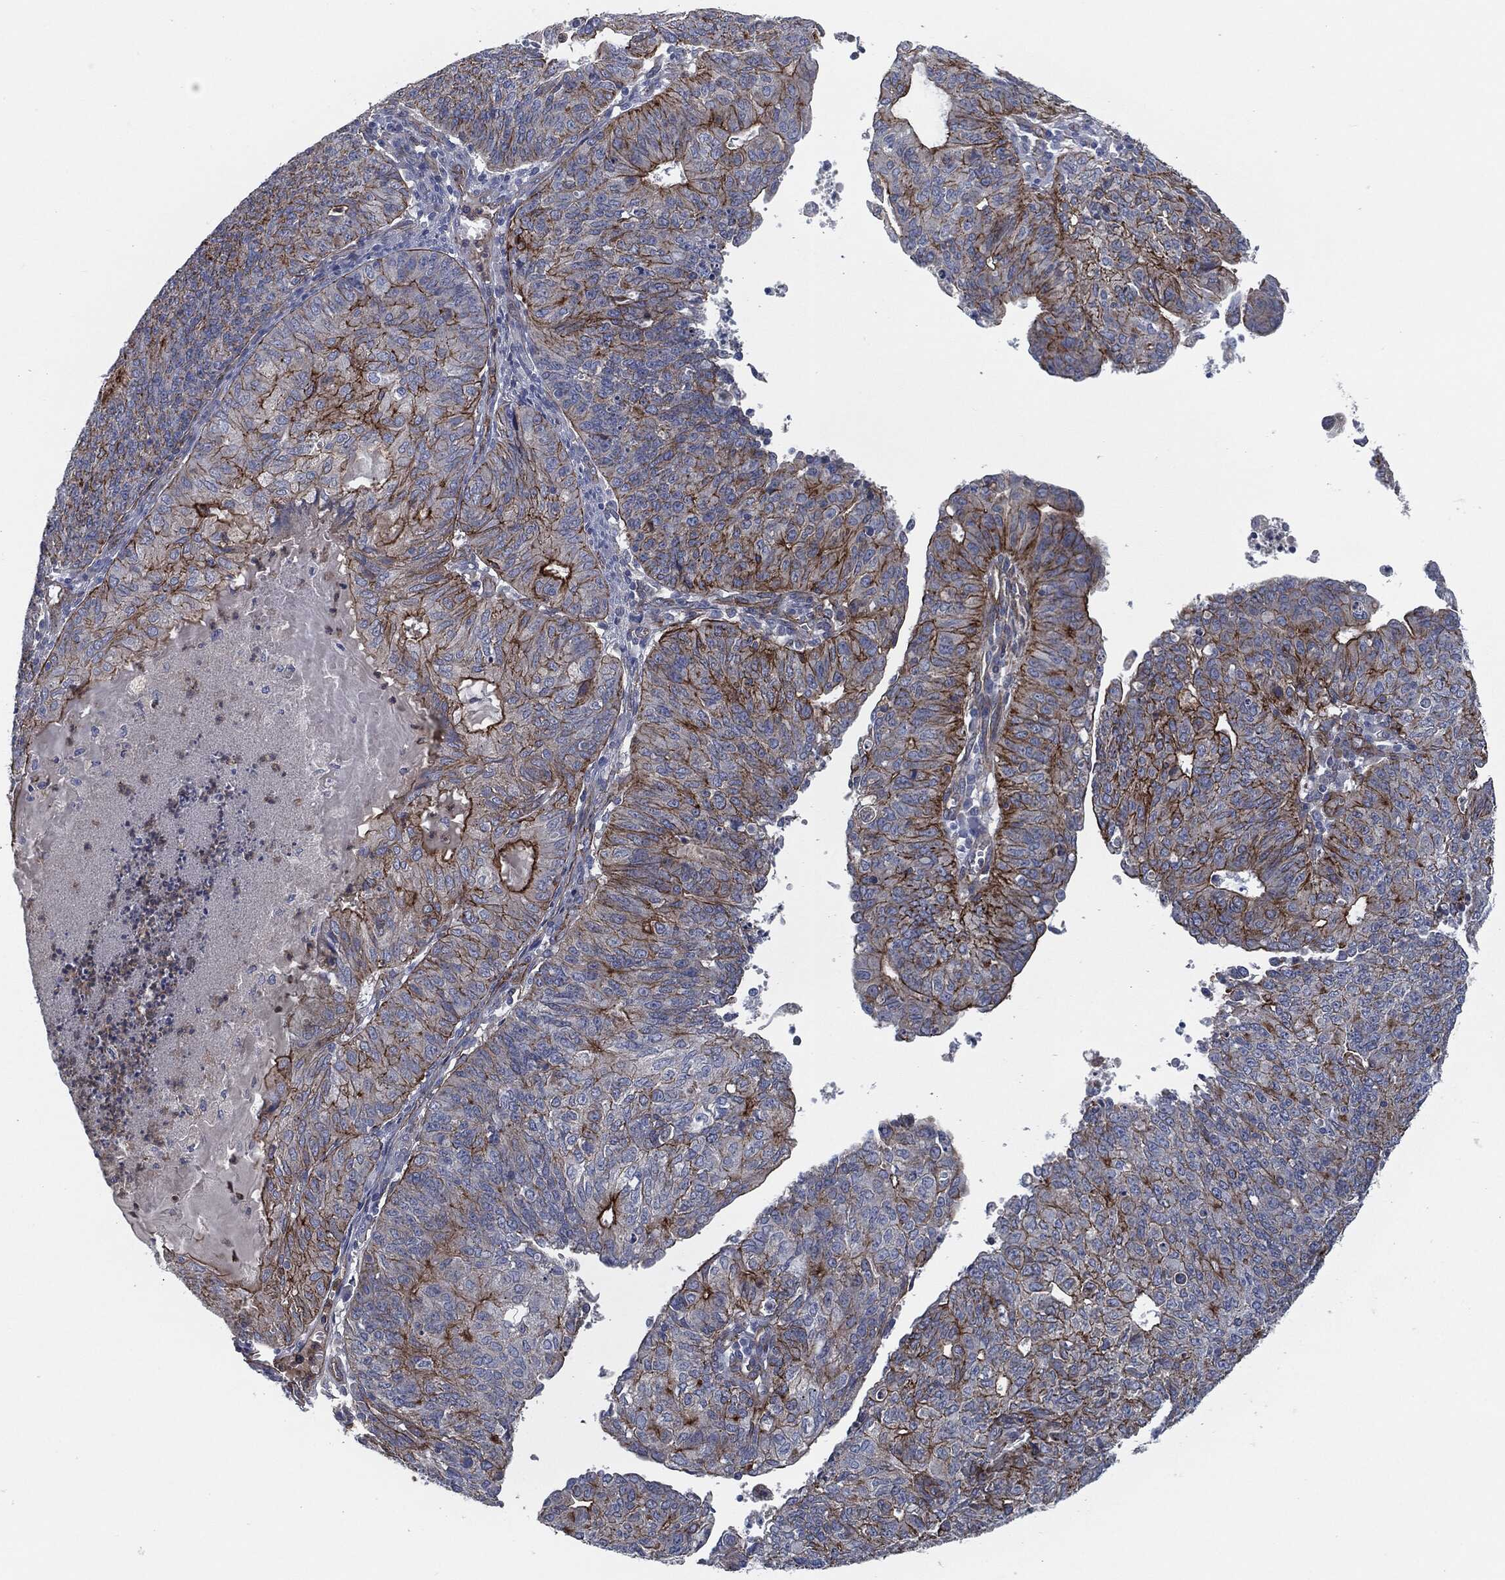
{"staining": {"intensity": "strong", "quantity": "25%-75%", "location": "cytoplasmic/membranous"}, "tissue": "endometrial cancer", "cell_type": "Tumor cells", "image_type": "cancer", "snomed": [{"axis": "morphology", "description": "Adenocarcinoma, NOS"}, {"axis": "topography", "description": "Endometrium"}], "caption": "Protein expression analysis of endometrial cancer displays strong cytoplasmic/membranous positivity in about 25%-75% of tumor cells.", "gene": "SVIL", "patient": {"sex": "female", "age": 82}}